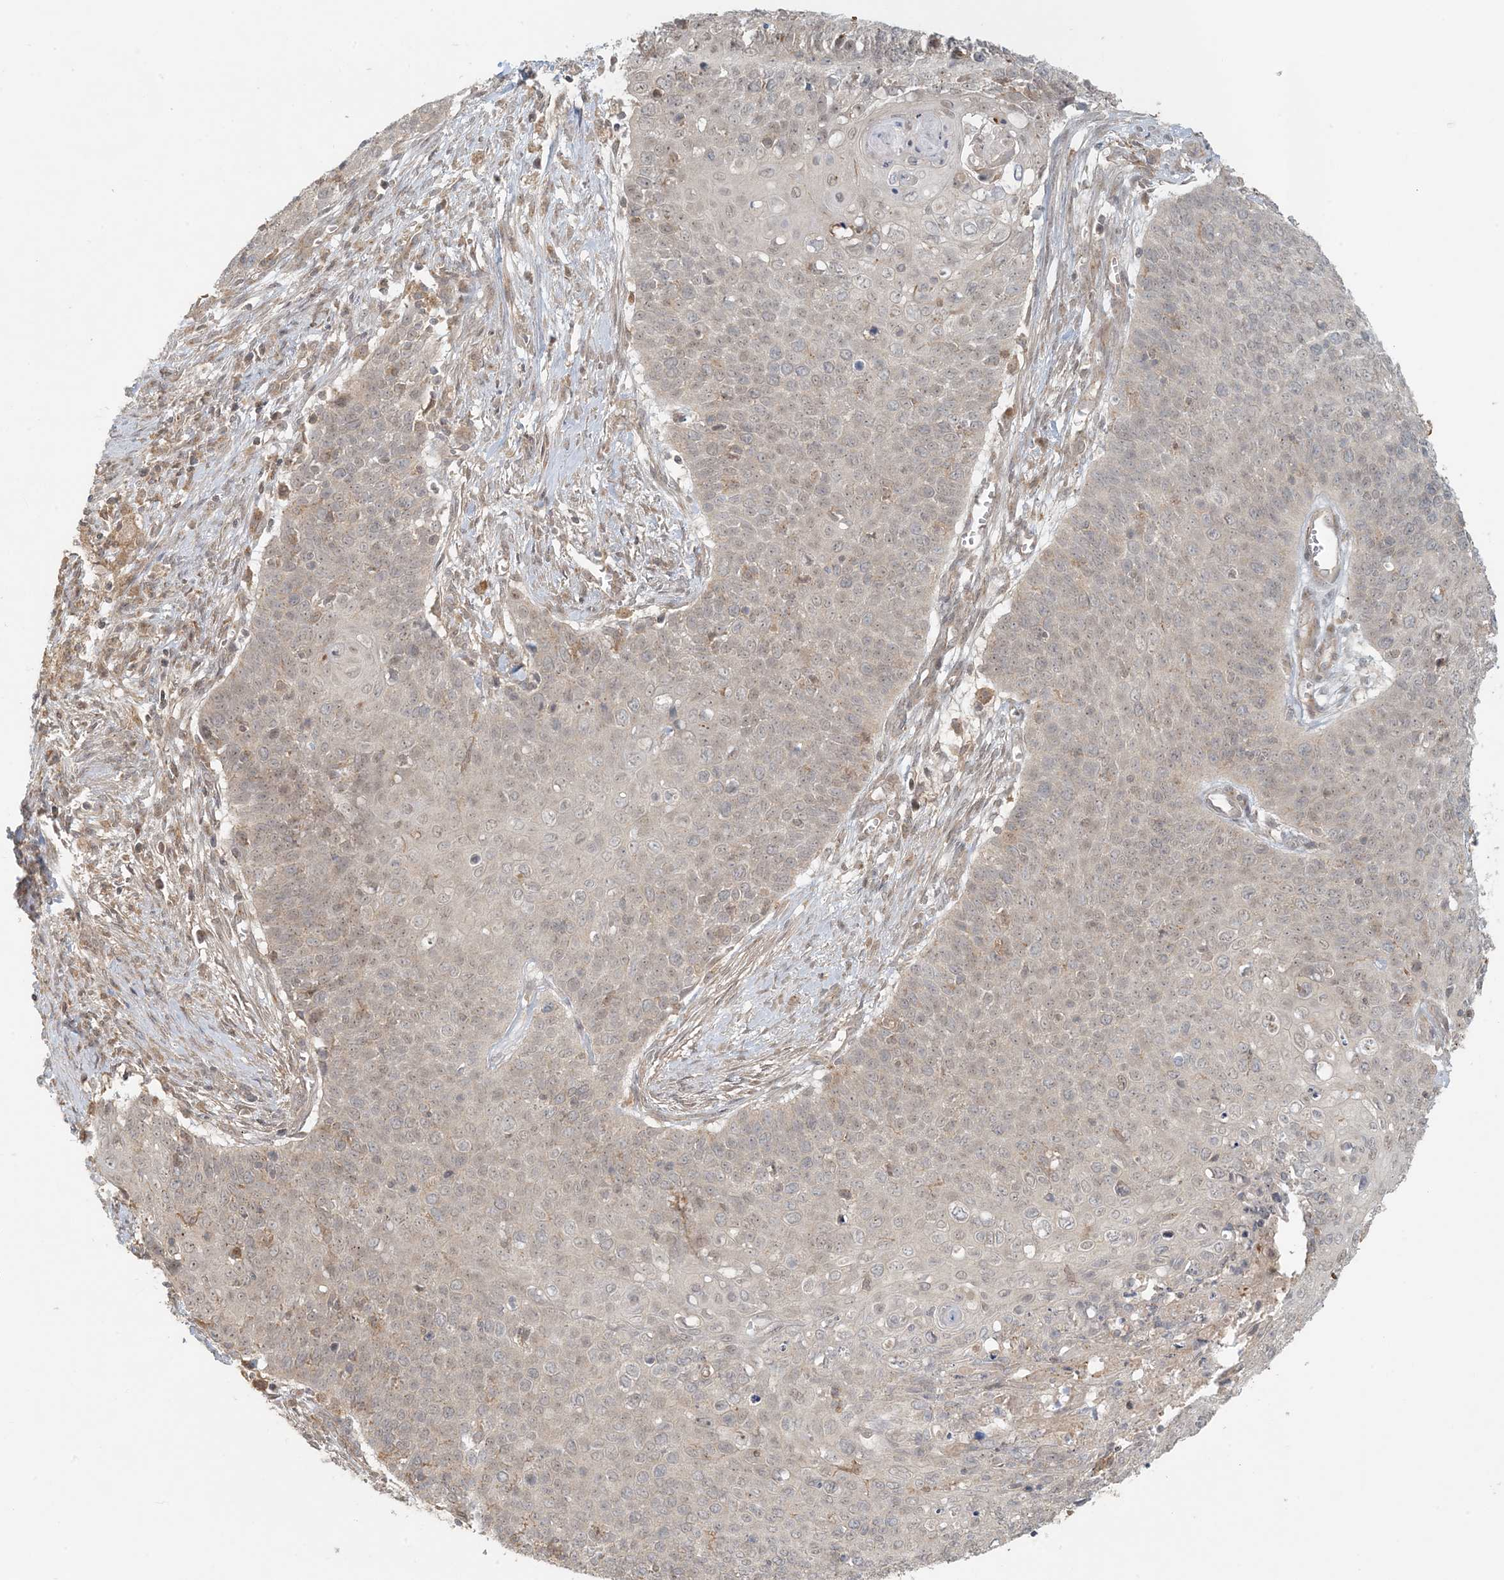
{"staining": {"intensity": "negative", "quantity": "none", "location": "none"}, "tissue": "cervical cancer", "cell_type": "Tumor cells", "image_type": "cancer", "snomed": [{"axis": "morphology", "description": "Squamous cell carcinoma, NOS"}, {"axis": "topography", "description": "Cervix"}], "caption": "Cervical cancer (squamous cell carcinoma) stained for a protein using IHC exhibits no staining tumor cells.", "gene": "OBI1", "patient": {"sex": "female", "age": 39}}